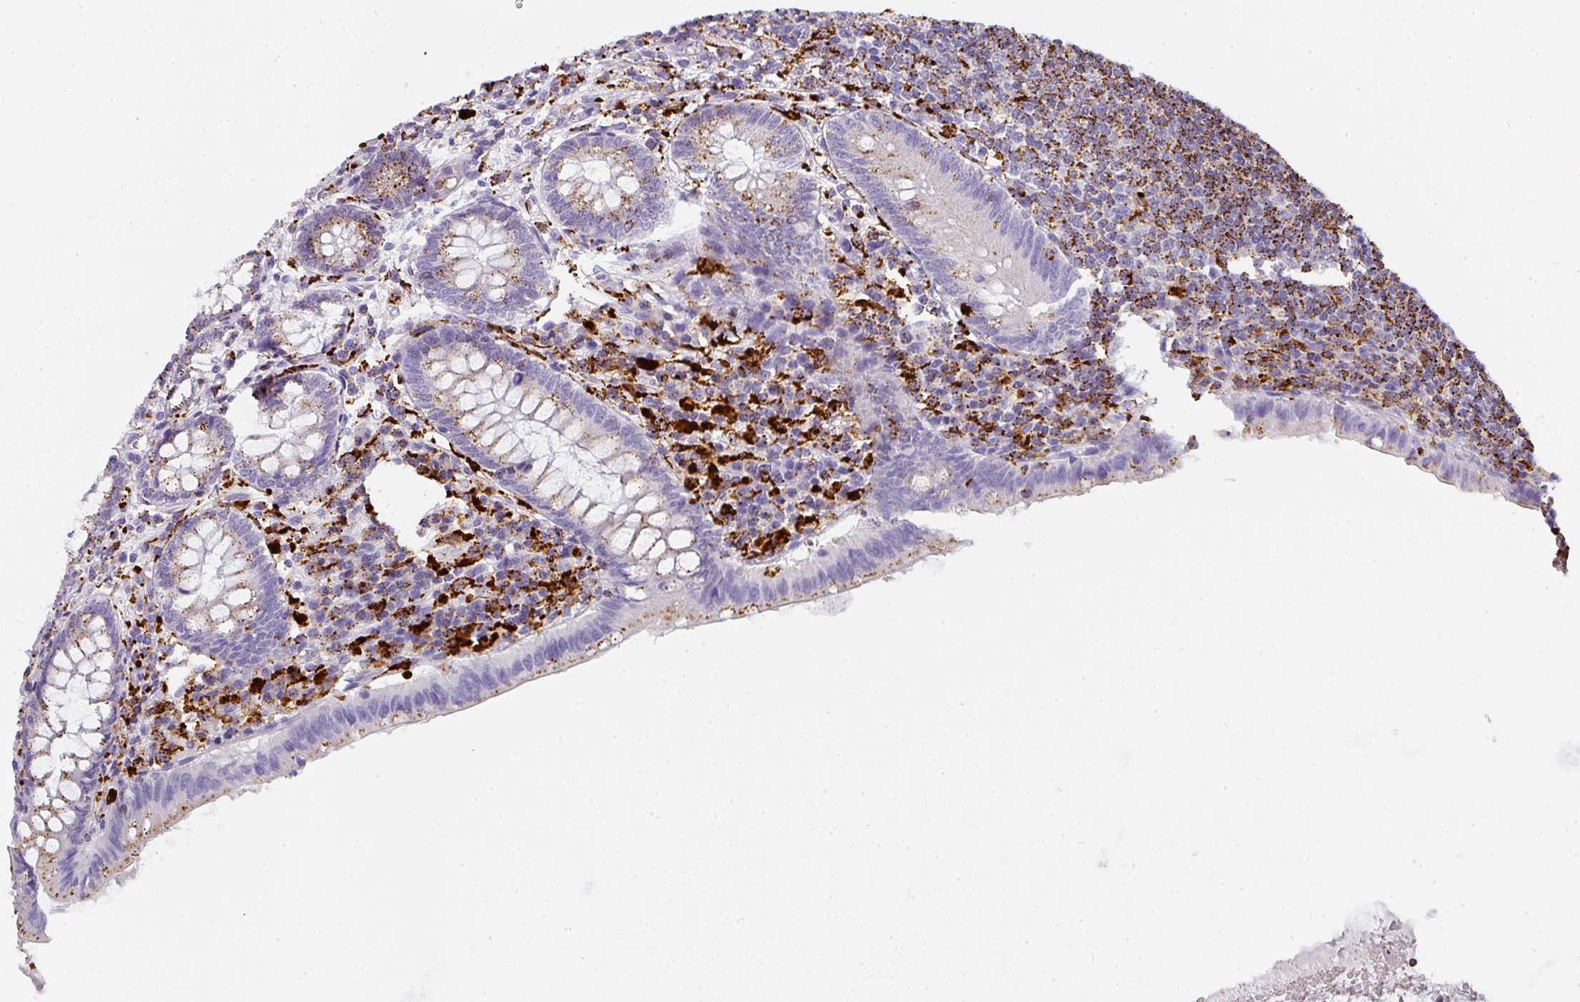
{"staining": {"intensity": "moderate", "quantity": "<25%", "location": "cytoplasmic/membranous"}, "tissue": "appendix", "cell_type": "Glandular cells", "image_type": "normal", "snomed": [{"axis": "morphology", "description": "Normal tissue, NOS"}, {"axis": "topography", "description": "Appendix"}], "caption": "DAB (3,3'-diaminobenzidine) immunohistochemical staining of benign appendix displays moderate cytoplasmic/membranous protein staining in about <25% of glandular cells.", "gene": "MMACHC", "patient": {"sex": "male", "age": 83}}